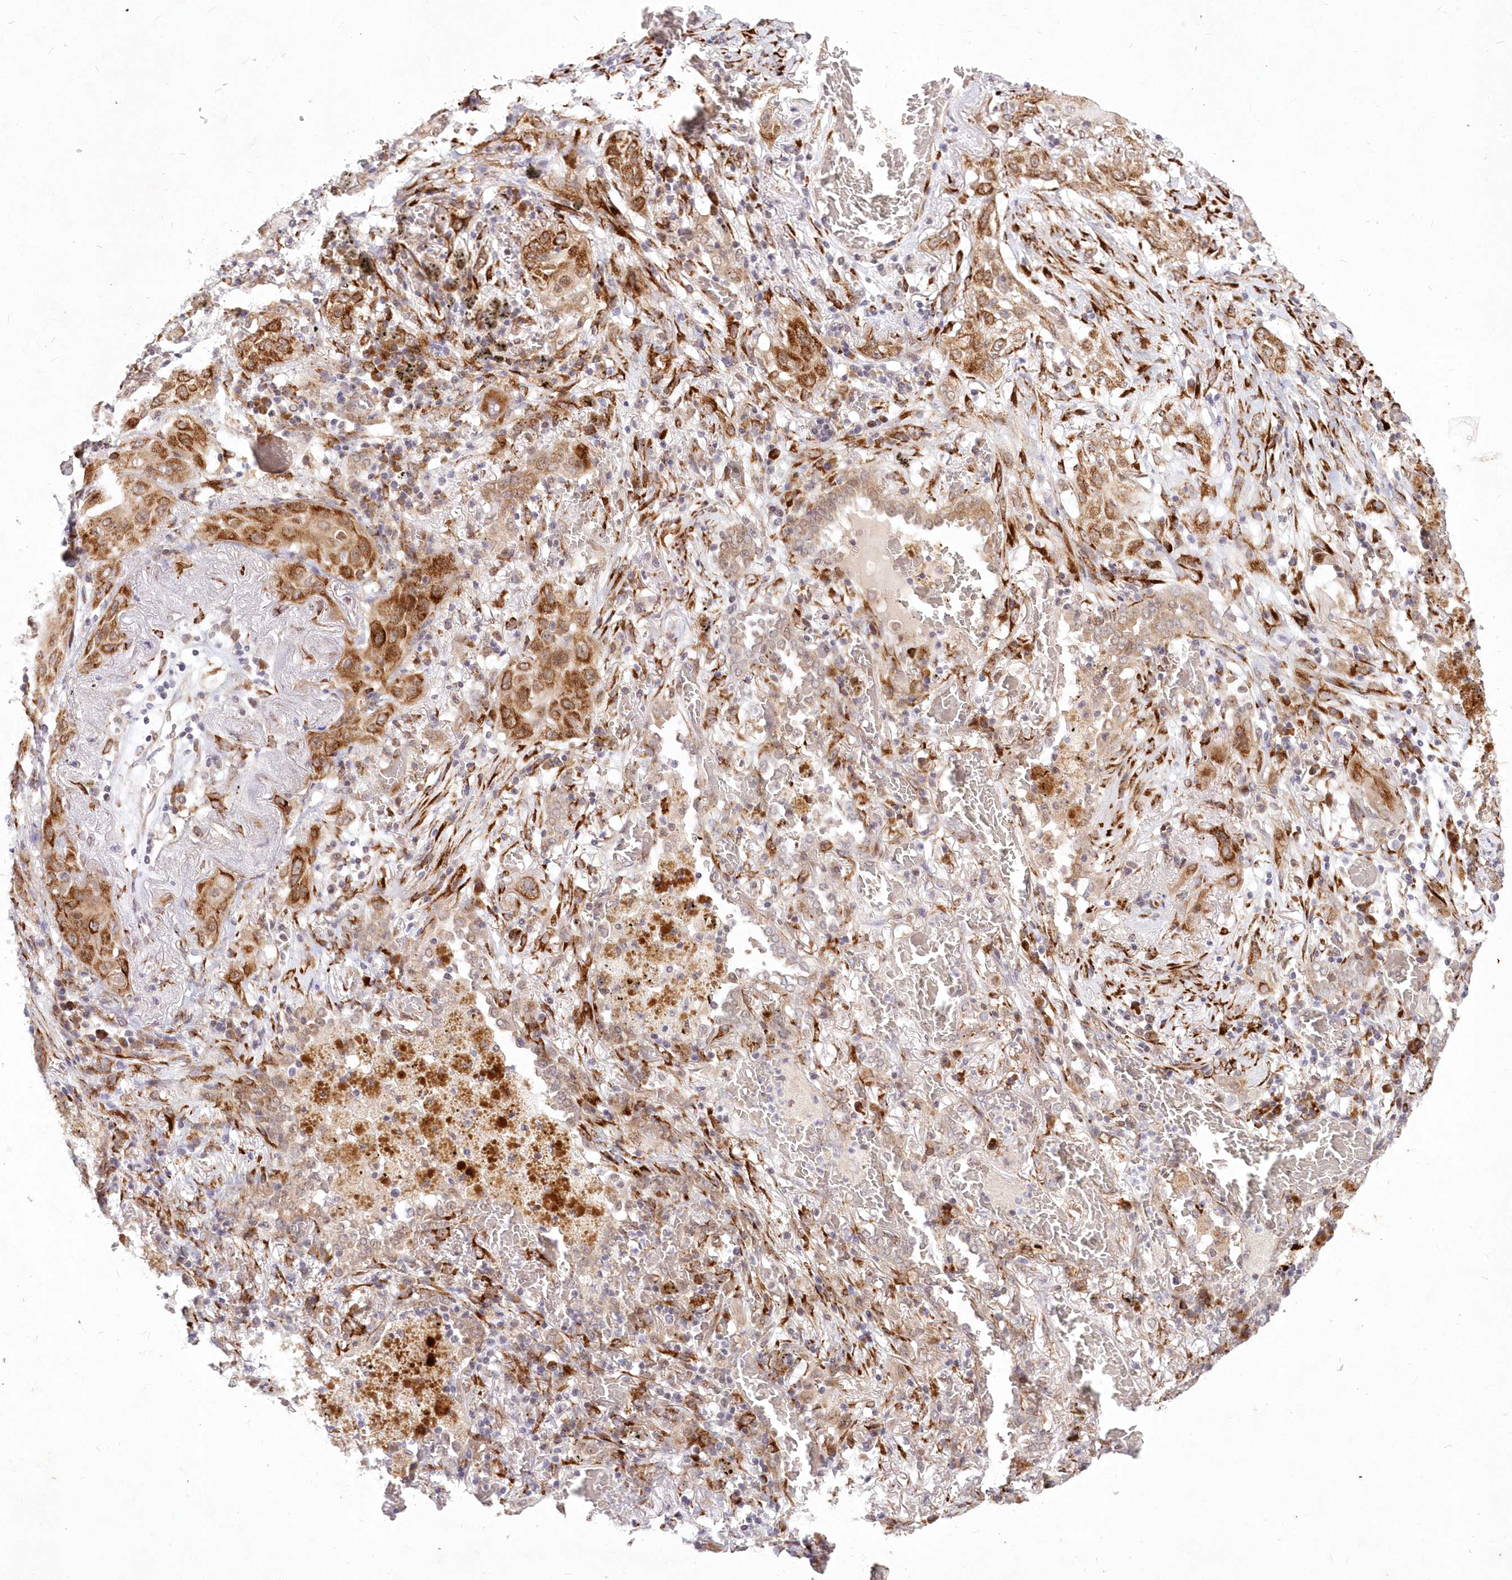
{"staining": {"intensity": "moderate", "quantity": ">75%", "location": "cytoplasmic/membranous"}, "tissue": "lung cancer", "cell_type": "Tumor cells", "image_type": "cancer", "snomed": [{"axis": "morphology", "description": "Squamous cell carcinoma, NOS"}, {"axis": "topography", "description": "Lung"}], "caption": "Immunohistochemistry (DAB (3,3'-diaminobenzidine)) staining of human lung cancer (squamous cell carcinoma) exhibits moderate cytoplasmic/membranous protein expression in approximately >75% of tumor cells.", "gene": "LDB1", "patient": {"sex": "female", "age": 47}}